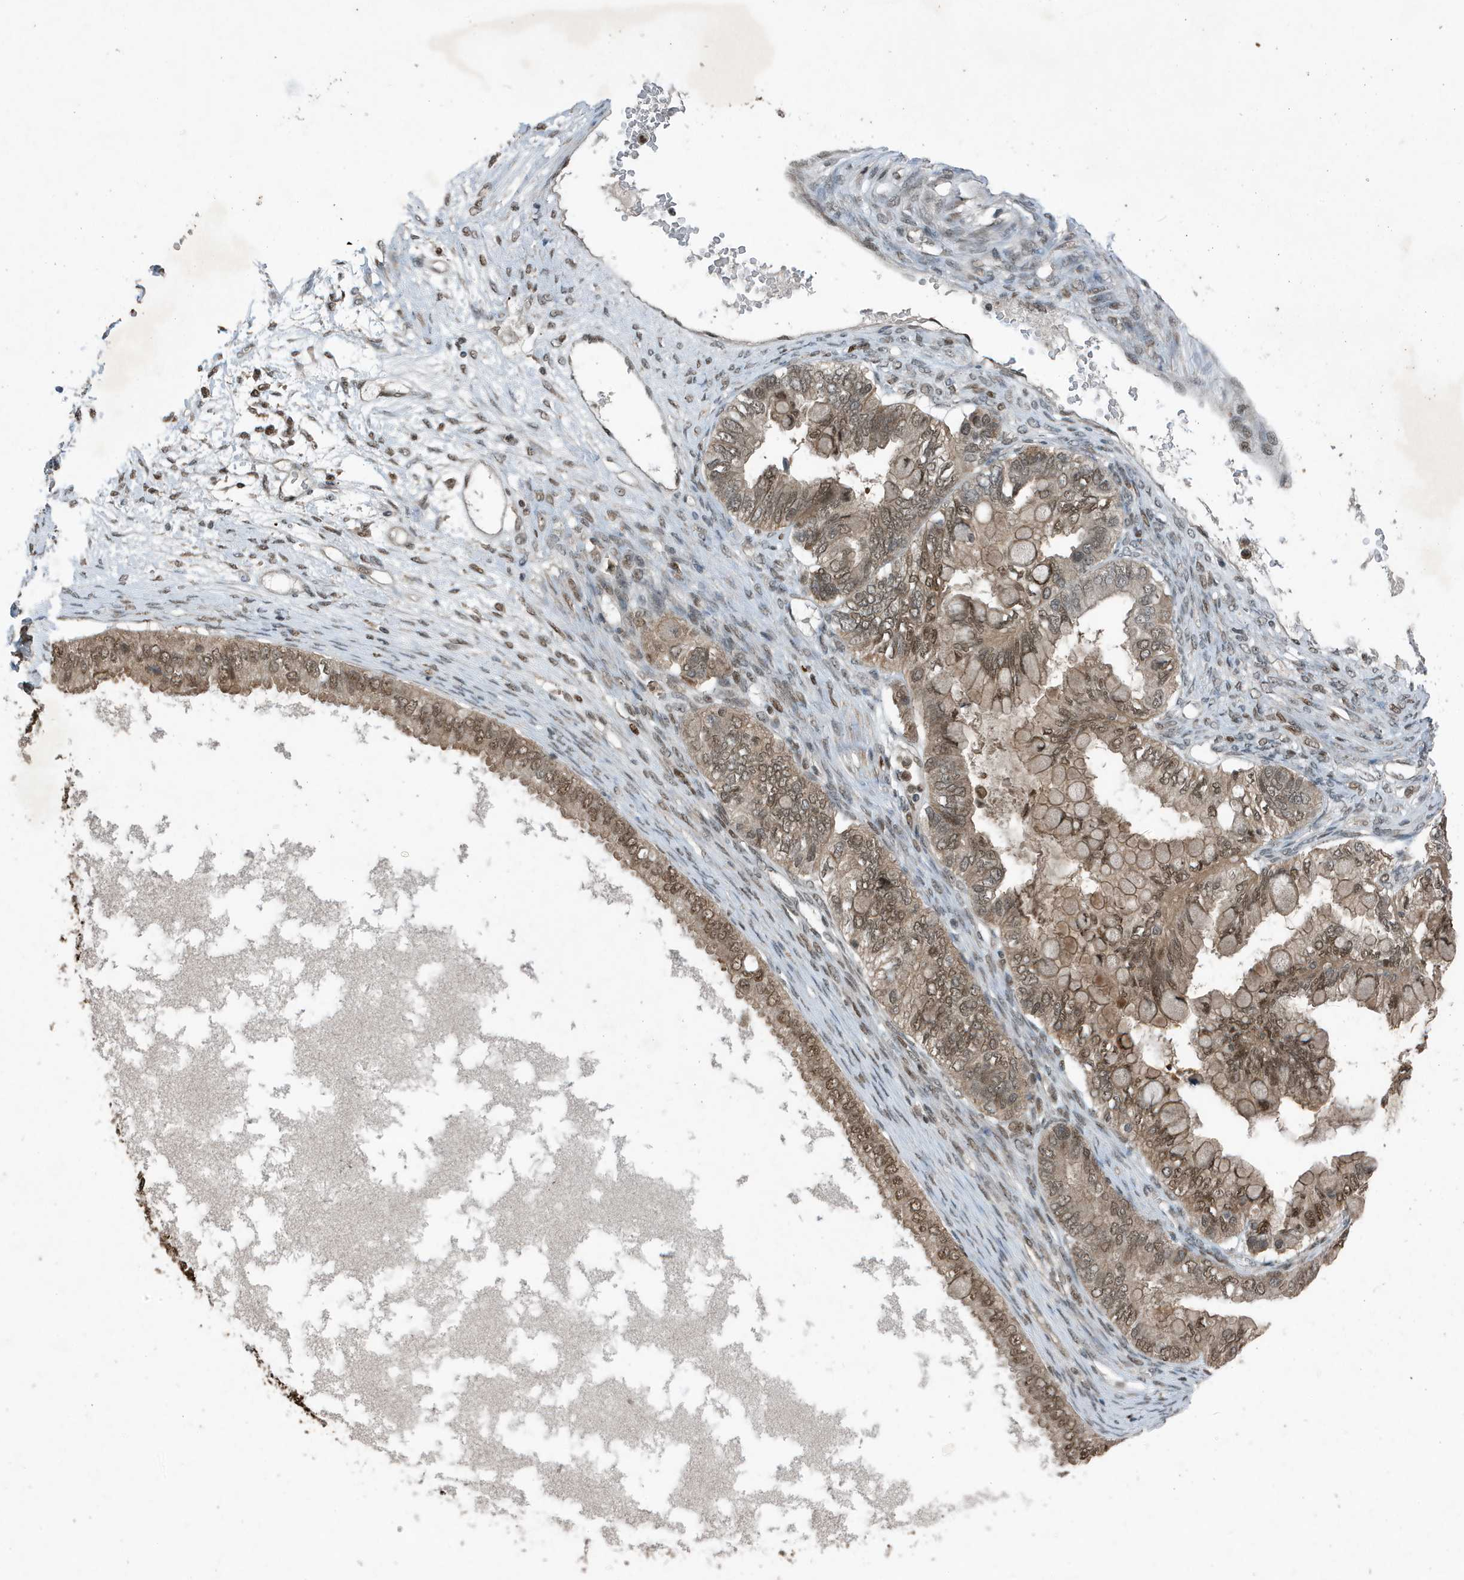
{"staining": {"intensity": "moderate", "quantity": ">75%", "location": "cytoplasmic/membranous,nuclear"}, "tissue": "ovarian cancer", "cell_type": "Tumor cells", "image_type": "cancer", "snomed": [{"axis": "morphology", "description": "Cystadenocarcinoma, mucinous, NOS"}, {"axis": "topography", "description": "Ovary"}], "caption": "IHC histopathology image of neoplastic tissue: ovarian cancer (mucinous cystadenocarcinoma) stained using immunohistochemistry (IHC) shows medium levels of moderate protein expression localized specifically in the cytoplasmic/membranous and nuclear of tumor cells, appearing as a cytoplasmic/membranous and nuclear brown color.", "gene": "HSPA1A", "patient": {"sex": "female", "age": 80}}